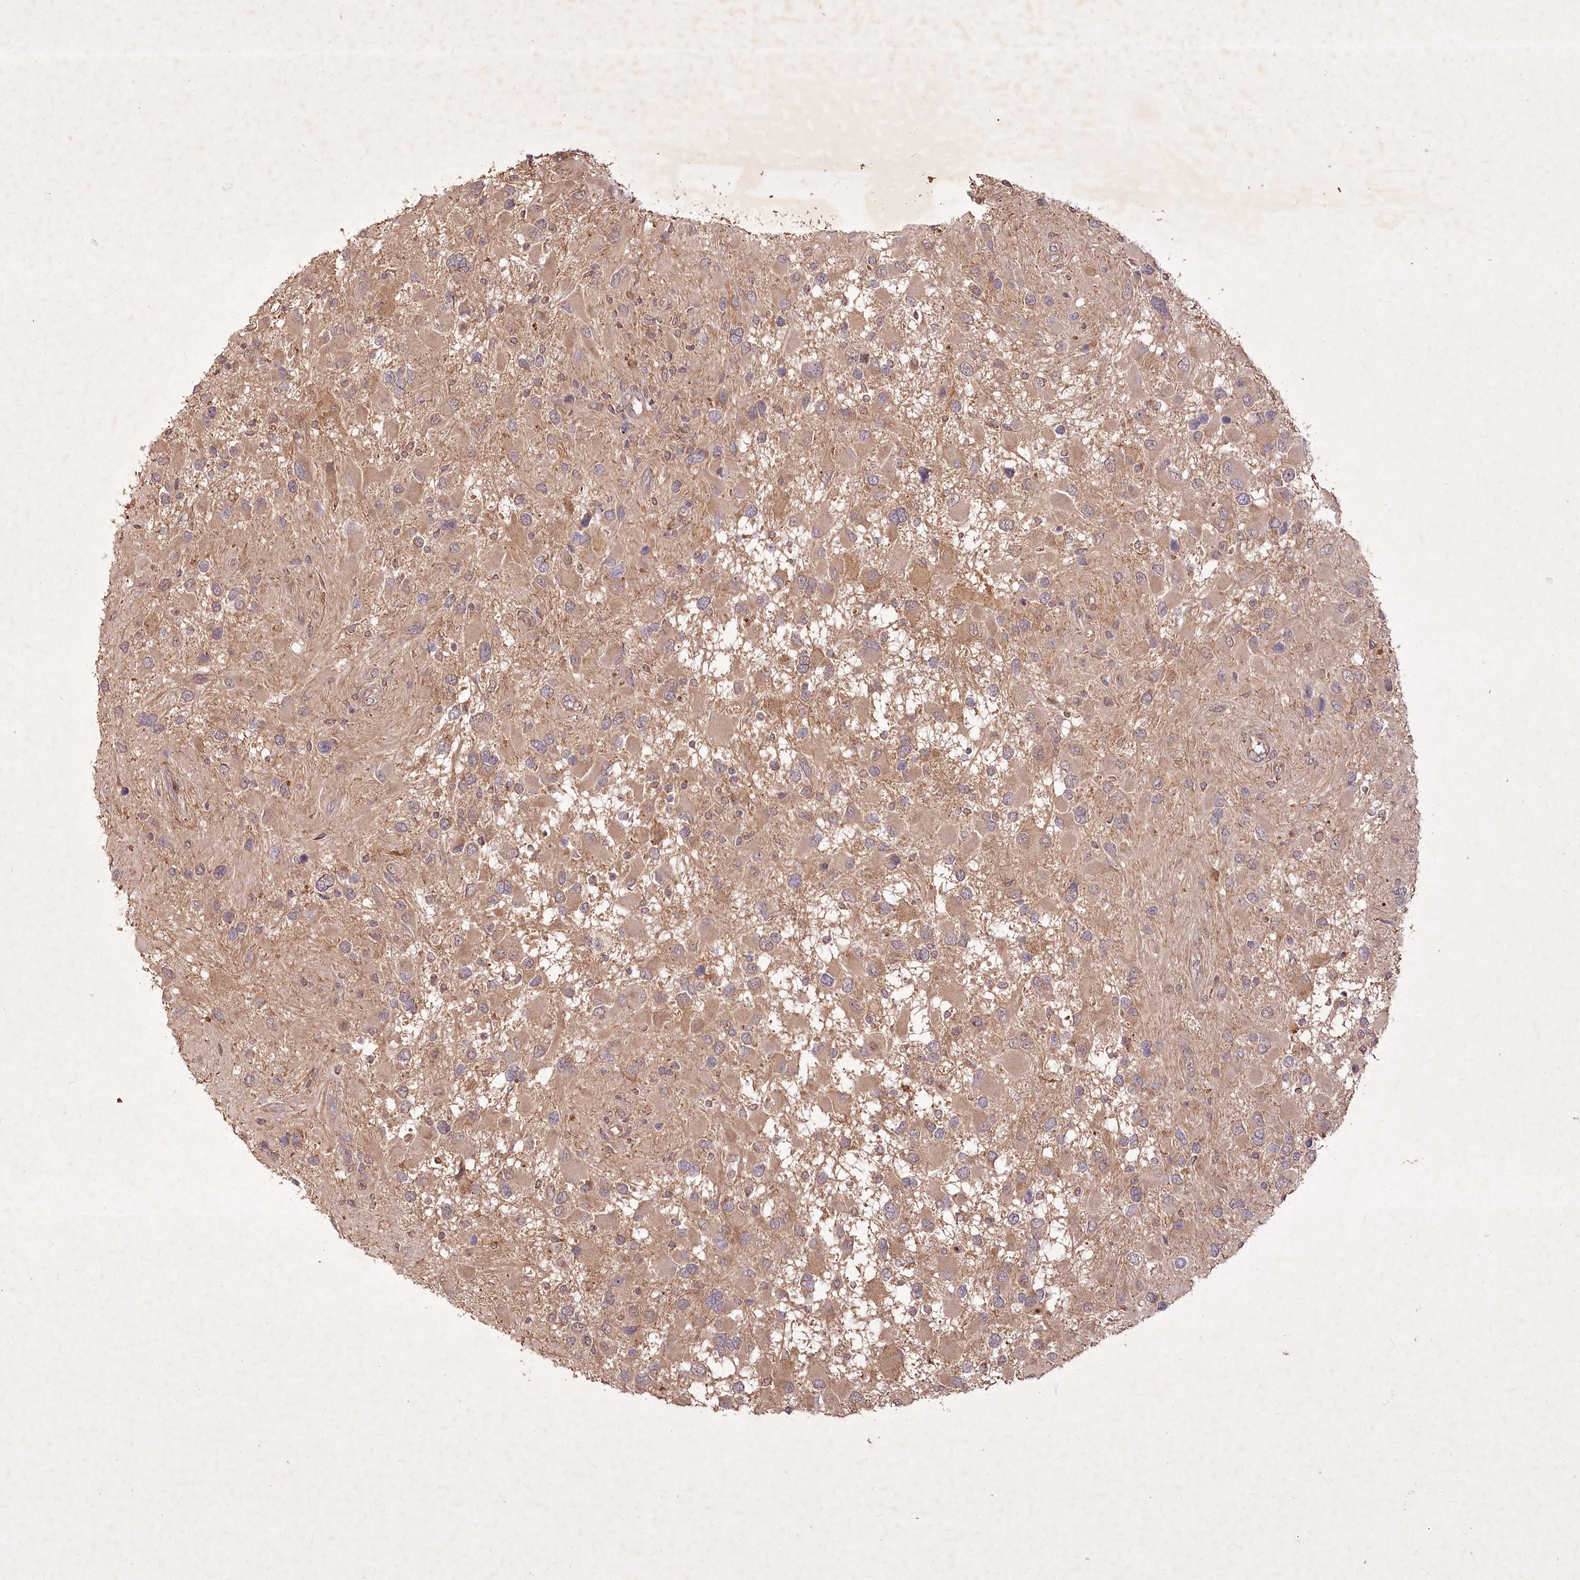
{"staining": {"intensity": "weak", "quantity": "25%-75%", "location": "cytoplasmic/membranous"}, "tissue": "glioma", "cell_type": "Tumor cells", "image_type": "cancer", "snomed": [{"axis": "morphology", "description": "Glioma, malignant, High grade"}, {"axis": "topography", "description": "Brain"}], "caption": "Protein staining by IHC reveals weak cytoplasmic/membranous positivity in approximately 25%-75% of tumor cells in malignant glioma (high-grade). The protein of interest is shown in brown color, while the nuclei are stained blue.", "gene": "IRAK1BP1", "patient": {"sex": "male", "age": 53}}